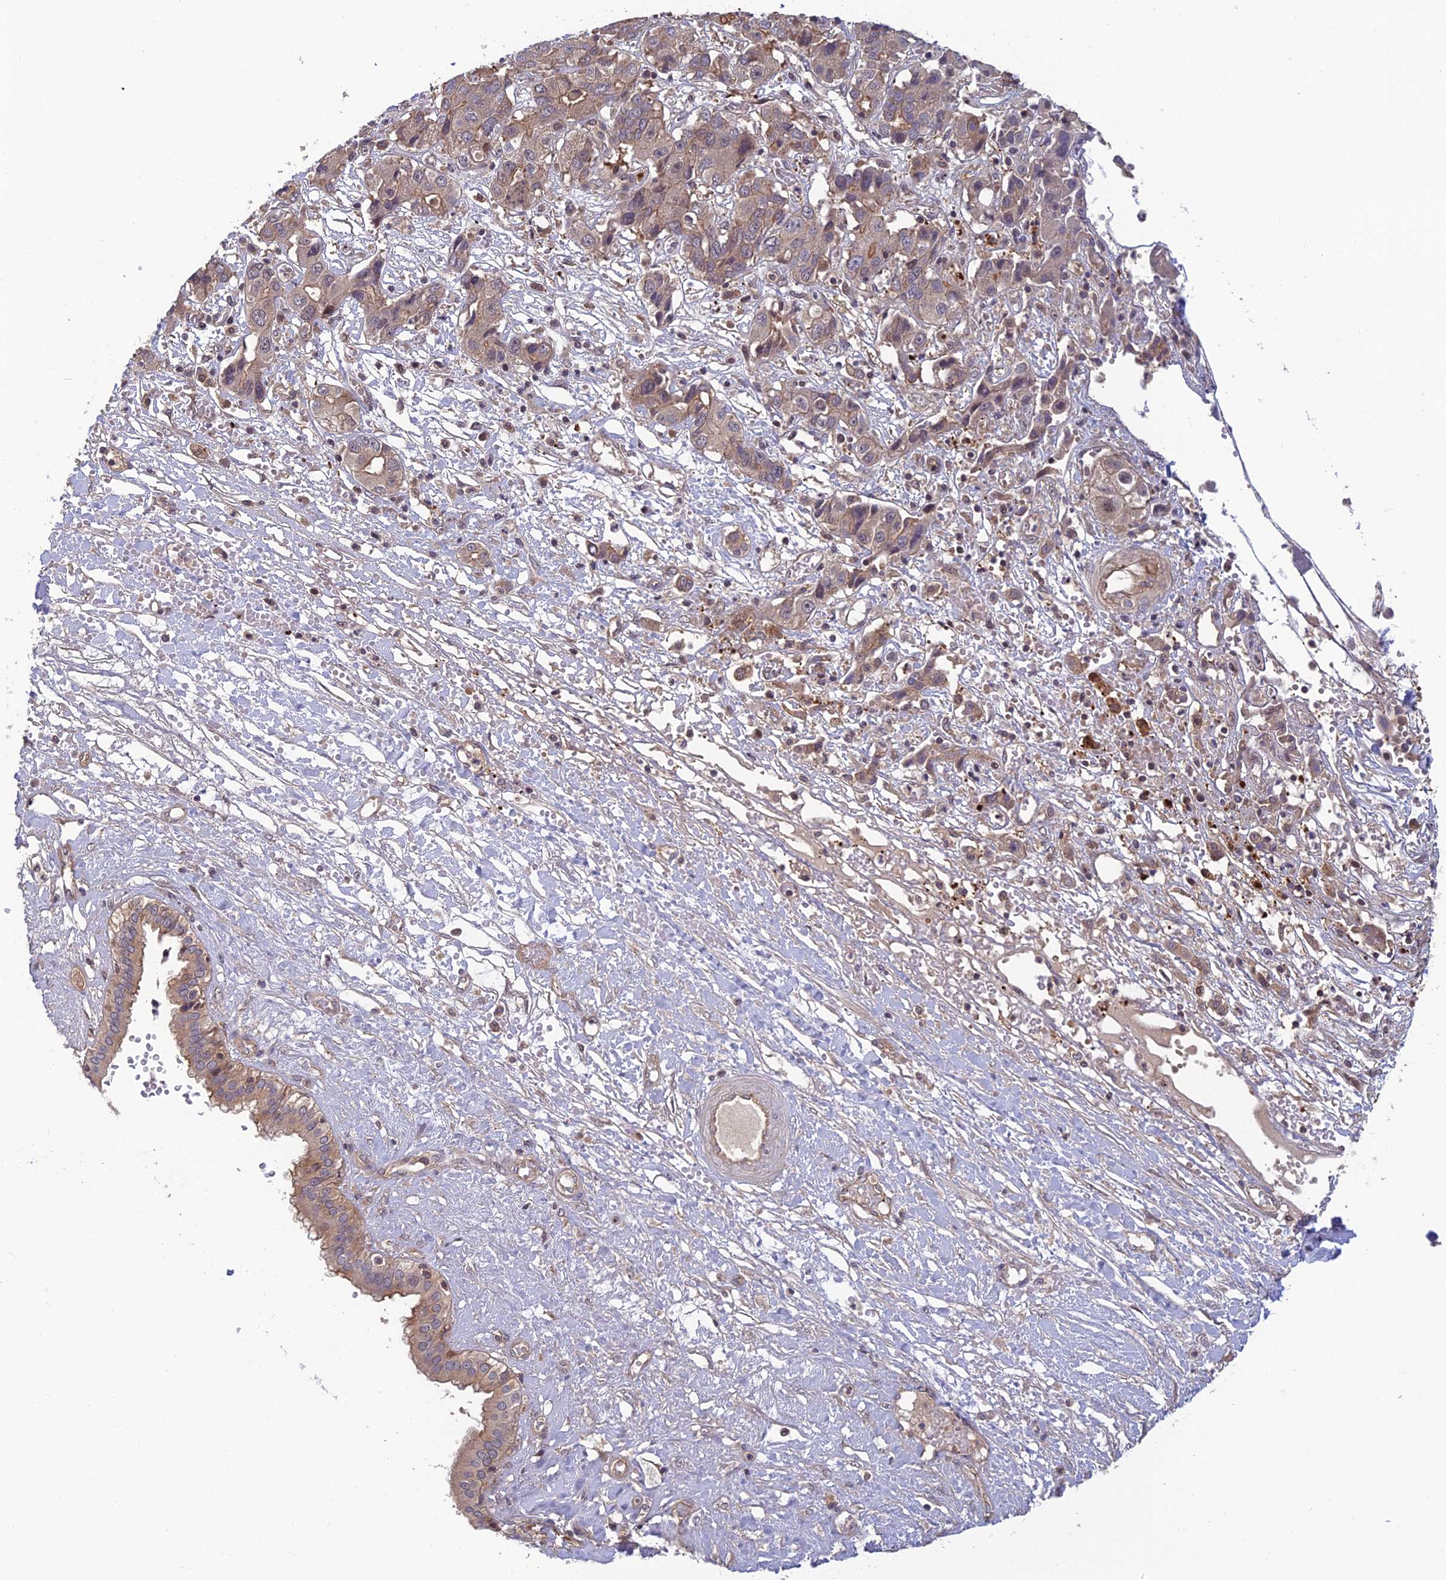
{"staining": {"intensity": "negative", "quantity": "none", "location": "none"}, "tissue": "liver cancer", "cell_type": "Tumor cells", "image_type": "cancer", "snomed": [{"axis": "morphology", "description": "Cholangiocarcinoma"}, {"axis": "topography", "description": "Liver"}], "caption": "Immunohistochemistry (IHC) histopathology image of neoplastic tissue: liver cancer (cholangiocarcinoma) stained with DAB shows no significant protein expression in tumor cells.", "gene": "PIKFYVE", "patient": {"sex": "male", "age": 67}}